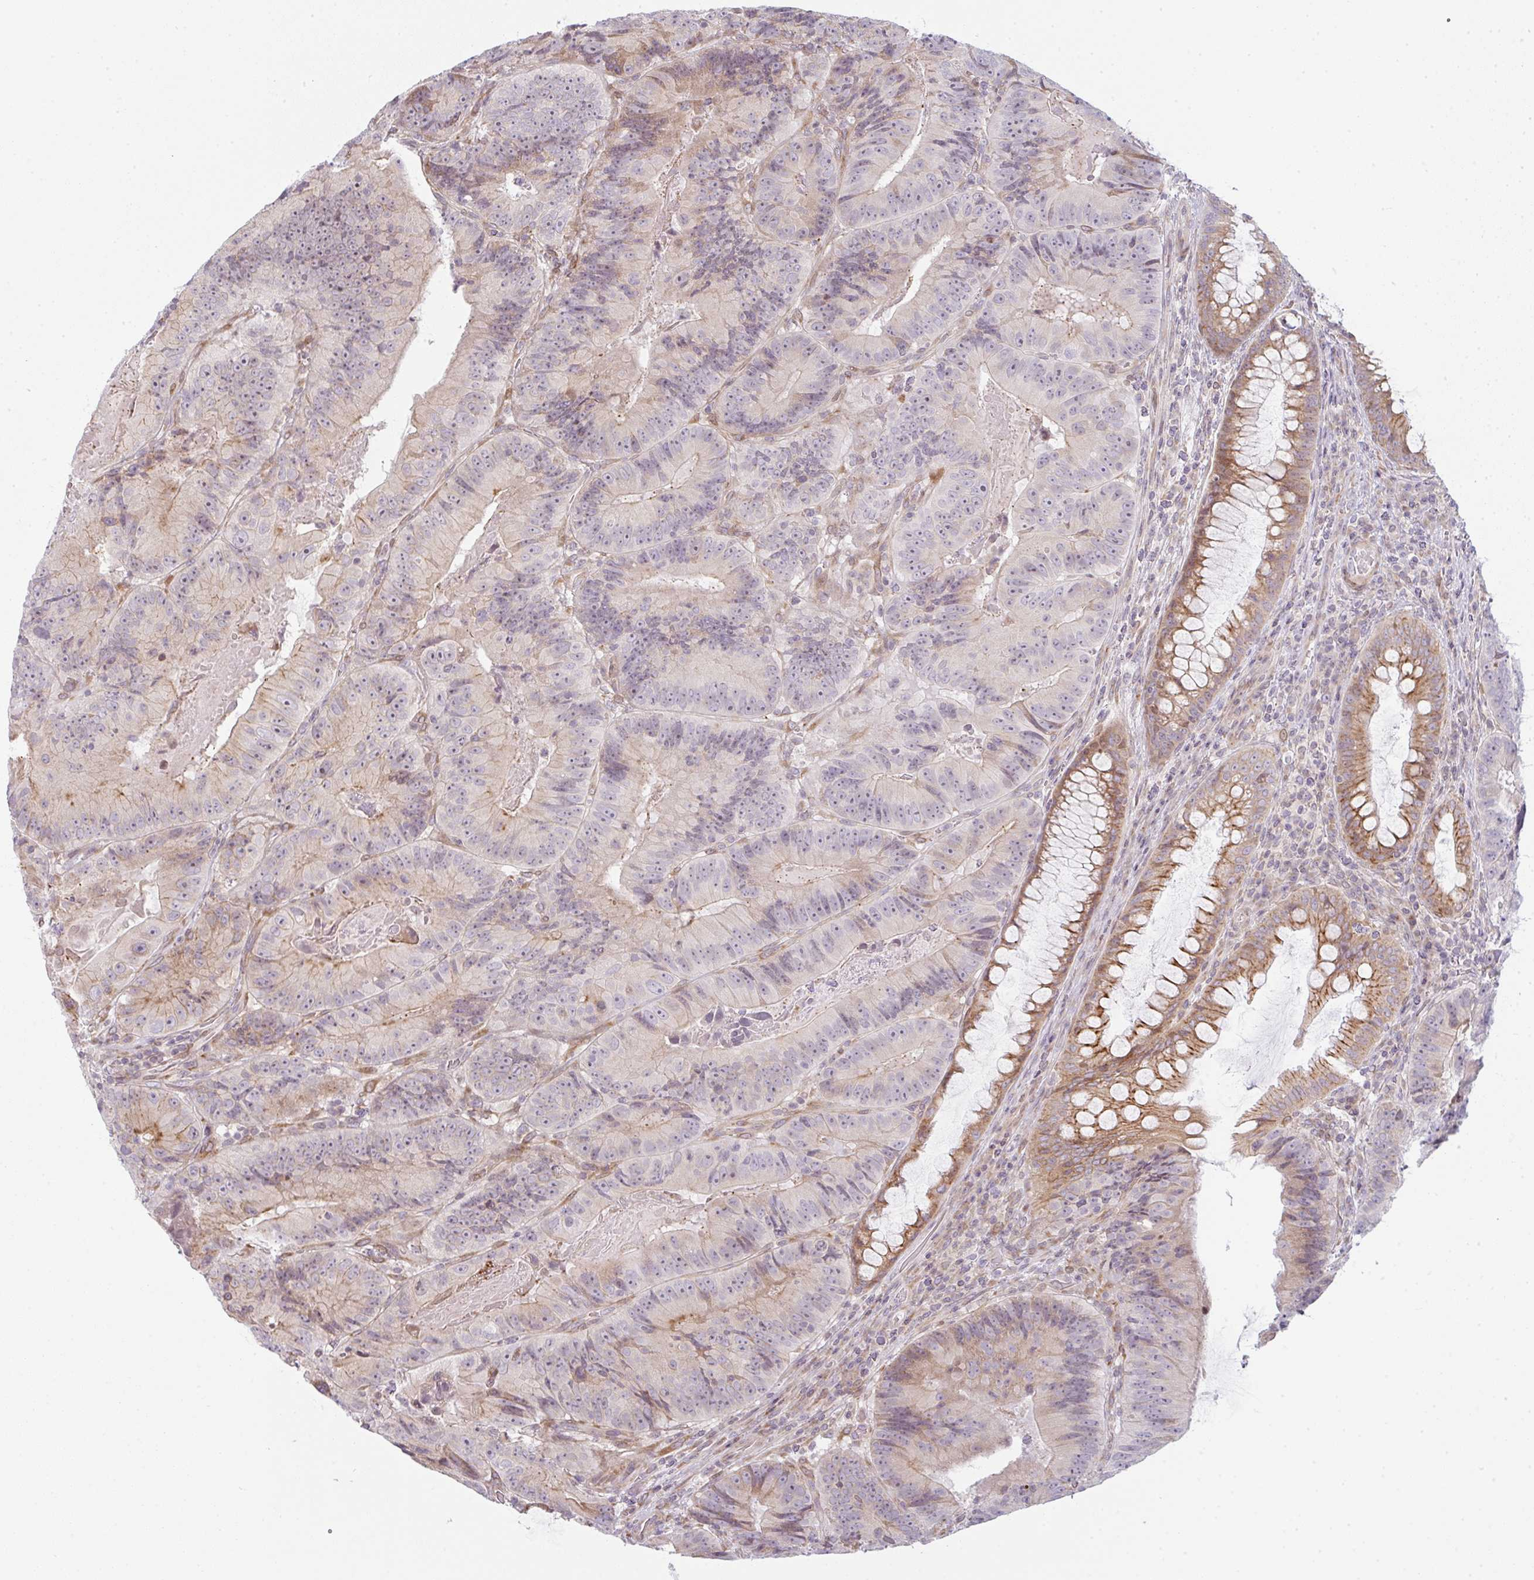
{"staining": {"intensity": "weak", "quantity": "25%-75%", "location": "cytoplasmic/membranous"}, "tissue": "colorectal cancer", "cell_type": "Tumor cells", "image_type": "cancer", "snomed": [{"axis": "morphology", "description": "Adenocarcinoma, NOS"}, {"axis": "topography", "description": "Colon"}], "caption": "Approximately 25%-75% of tumor cells in human colorectal cancer (adenocarcinoma) display weak cytoplasmic/membranous protein expression as visualized by brown immunohistochemical staining.", "gene": "TMEM237", "patient": {"sex": "female", "age": 86}}